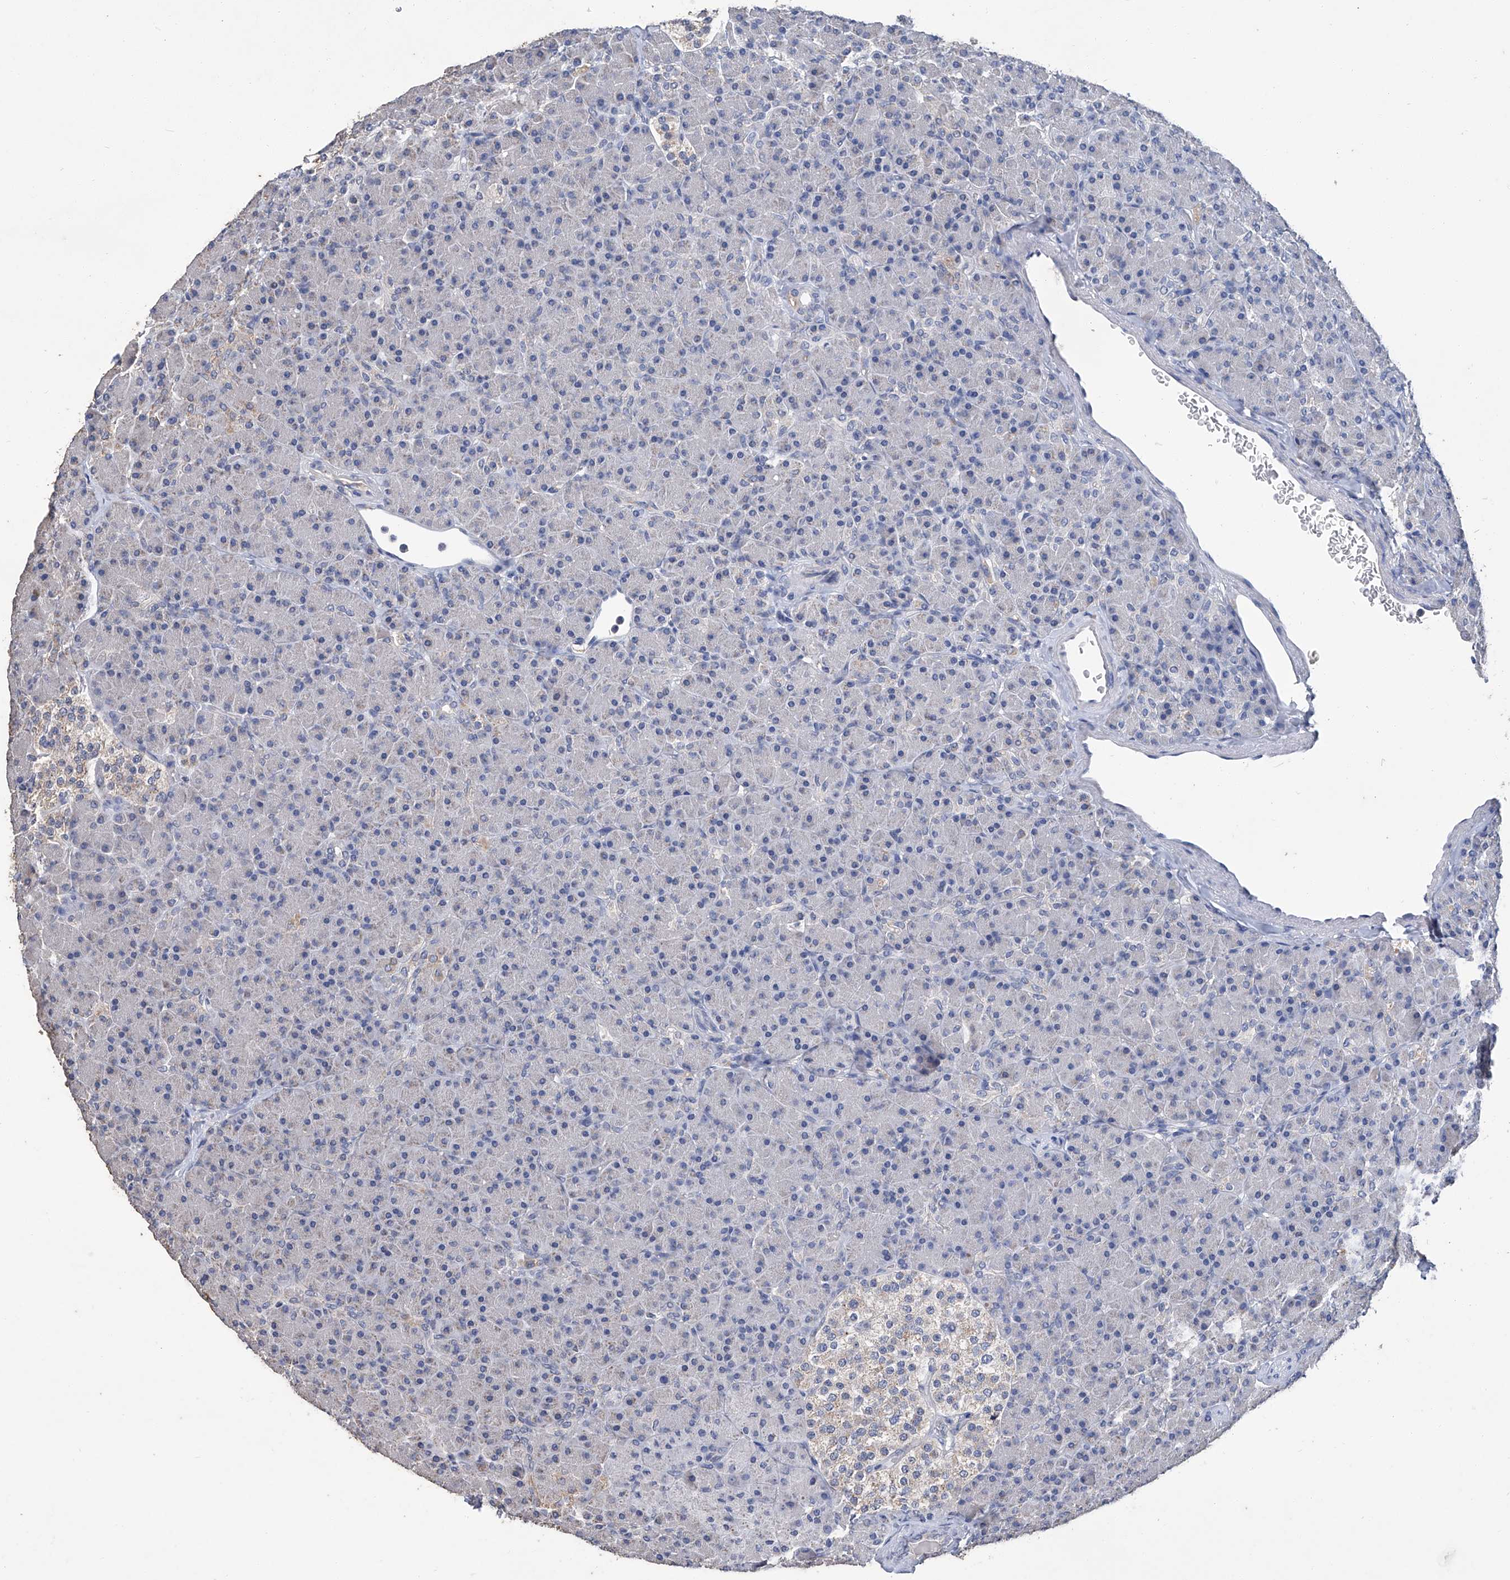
{"staining": {"intensity": "negative", "quantity": "none", "location": "none"}, "tissue": "pancreas", "cell_type": "Exocrine glandular cells", "image_type": "normal", "snomed": [{"axis": "morphology", "description": "Normal tissue, NOS"}, {"axis": "topography", "description": "Pancreas"}], "caption": "Exocrine glandular cells show no significant positivity in unremarkable pancreas.", "gene": "GPT", "patient": {"sex": "female", "age": 43}}